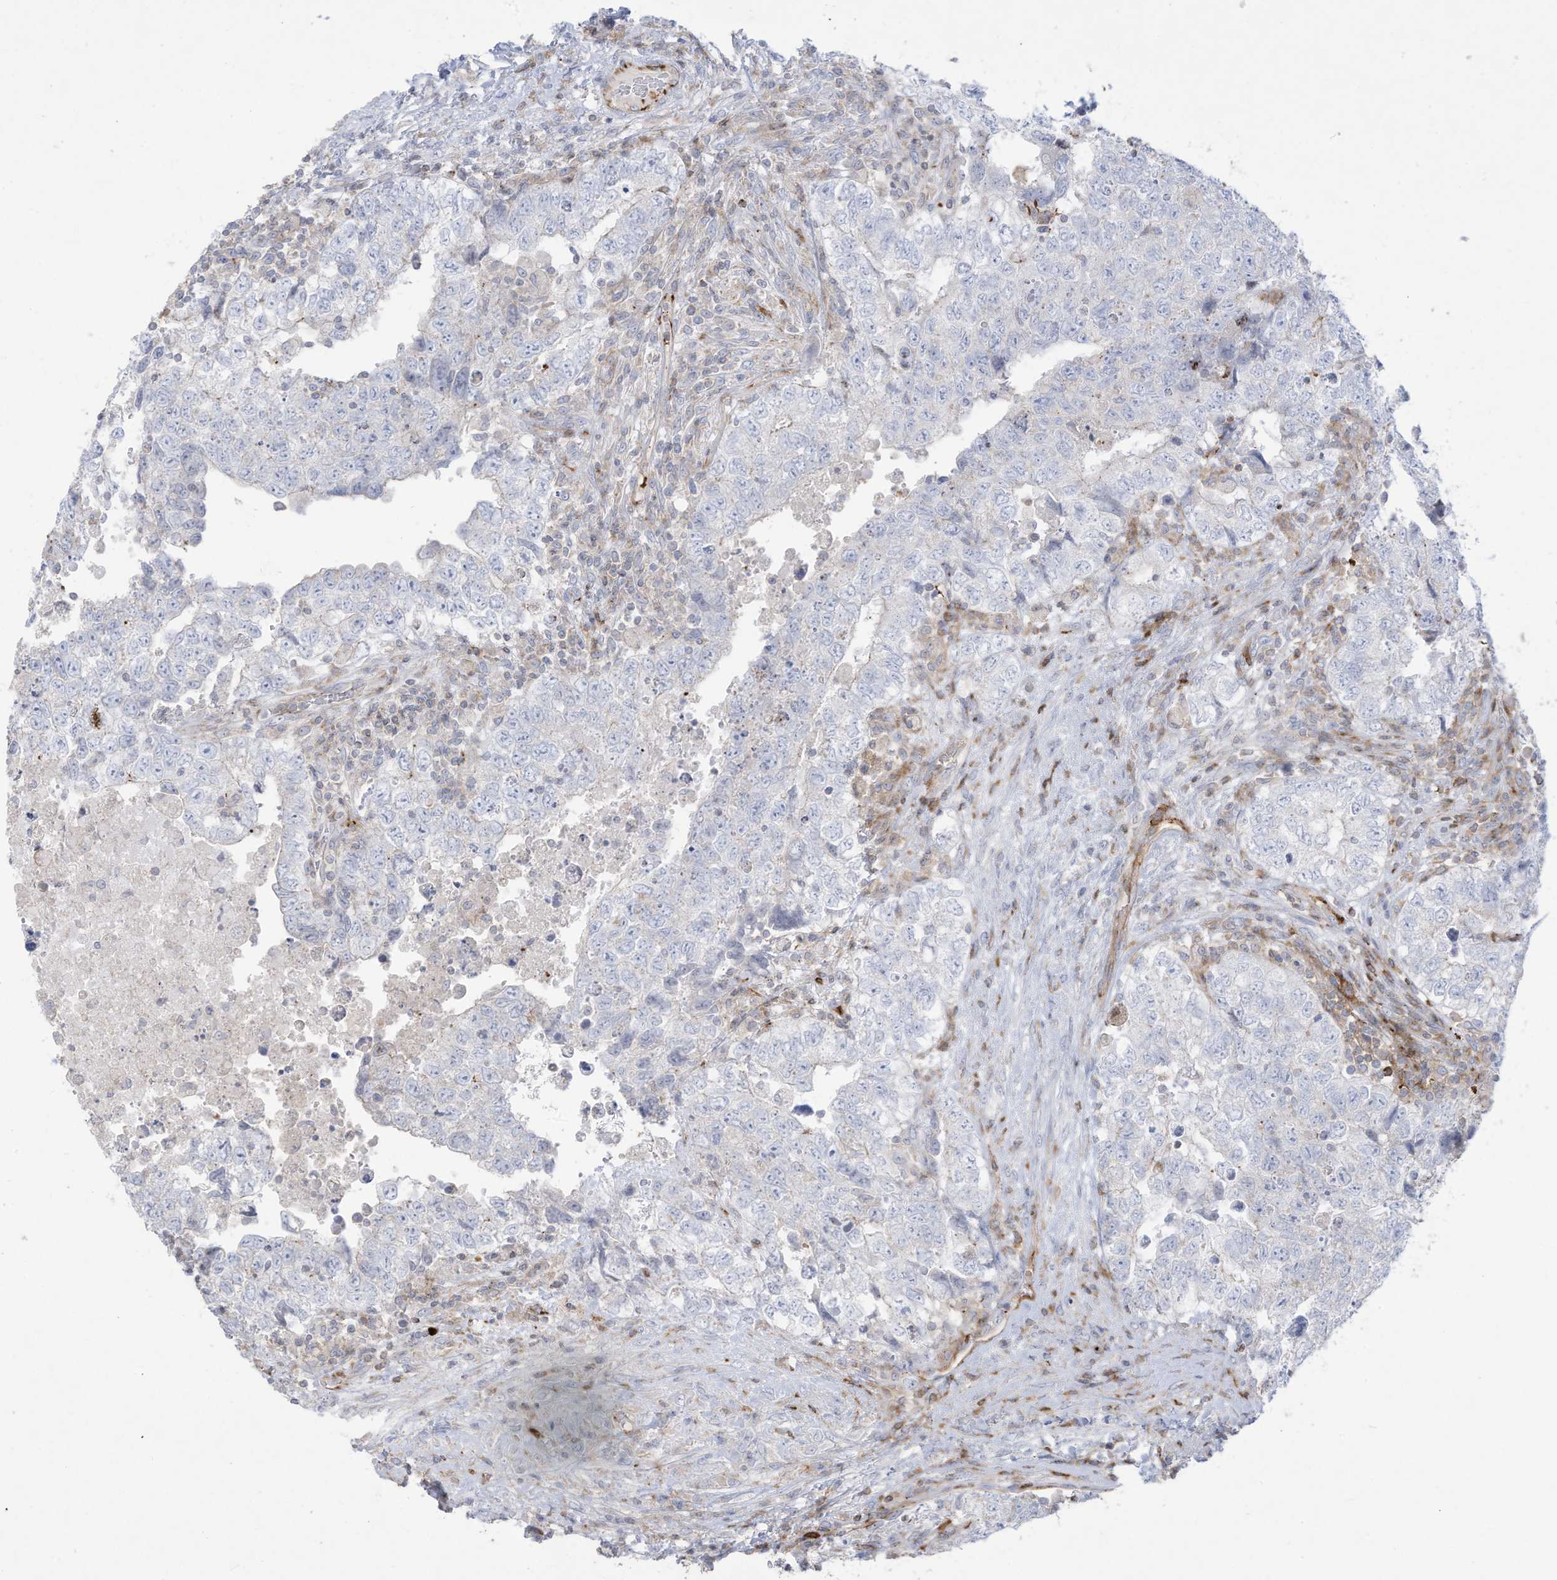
{"staining": {"intensity": "negative", "quantity": "none", "location": "none"}, "tissue": "testis cancer", "cell_type": "Tumor cells", "image_type": "cancer", "snomed": [{"axis": "morphology", "description": "Carcinoma, Embryonal, NOS"}, {"axis": "topography", "description": "Testis"}], "caption": "DAB immunohistochemical staining of human testis cancer shows no significant expression in tumor cells.", "gene": "THNSL2", "patient": {"sex": "male", "age": 37}}